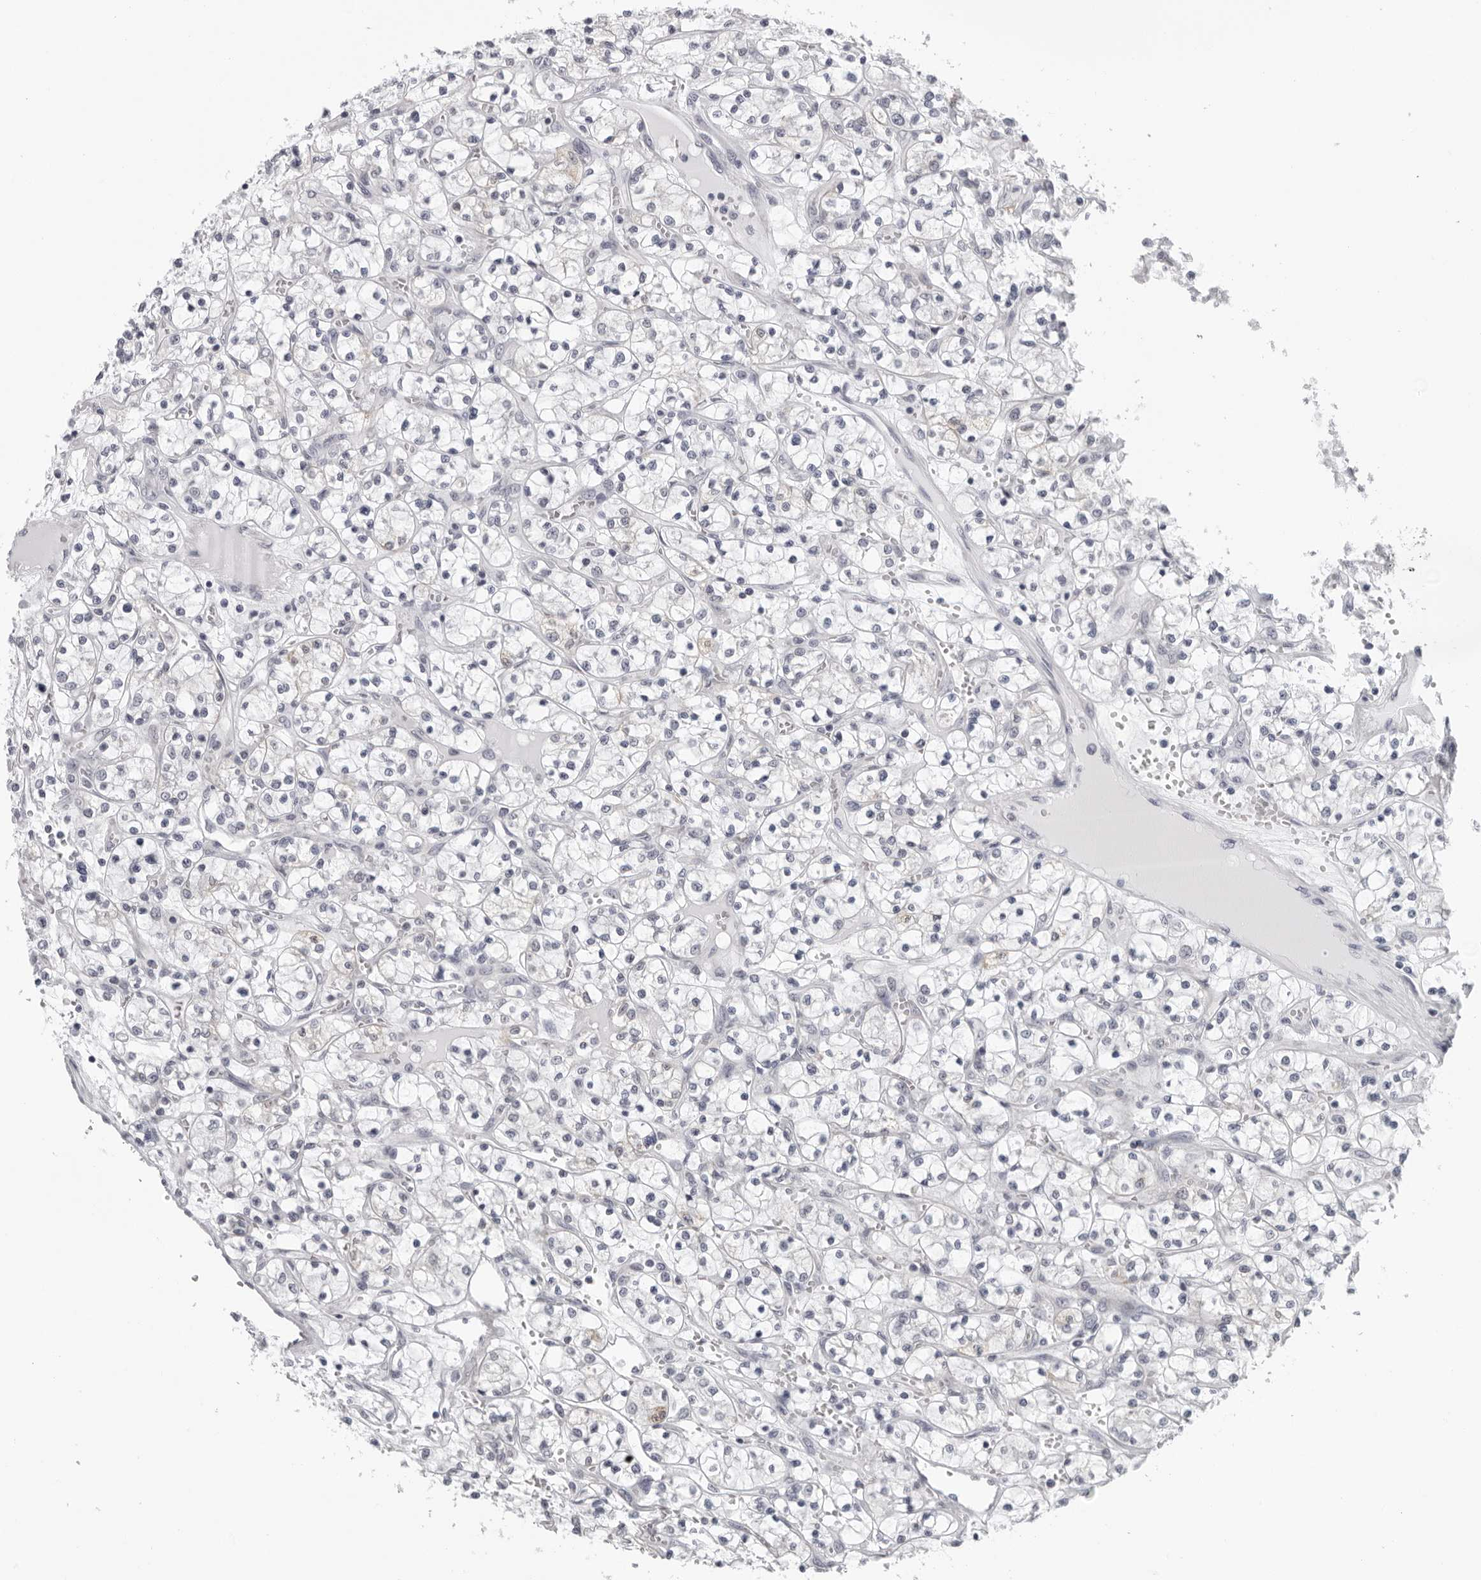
{"staining": {"intensity": "negative", "quantity": "none", "location": "none"}, "tissue": "renal cancer", "cell_type": "Tumor cells", "image_type": "cancer", "snomed": [{"axis": "morphology", "description": "Adenocarcinoma, NOS"}, {"axis": "topography", "description": "Kidney"}], "caption": "Human renal adenocarcinoma stained for a protein using IHC demonstrates no staining in tumor cells.", "gene": "CPT2", "patient": {"sex": "female", "age": 69}}